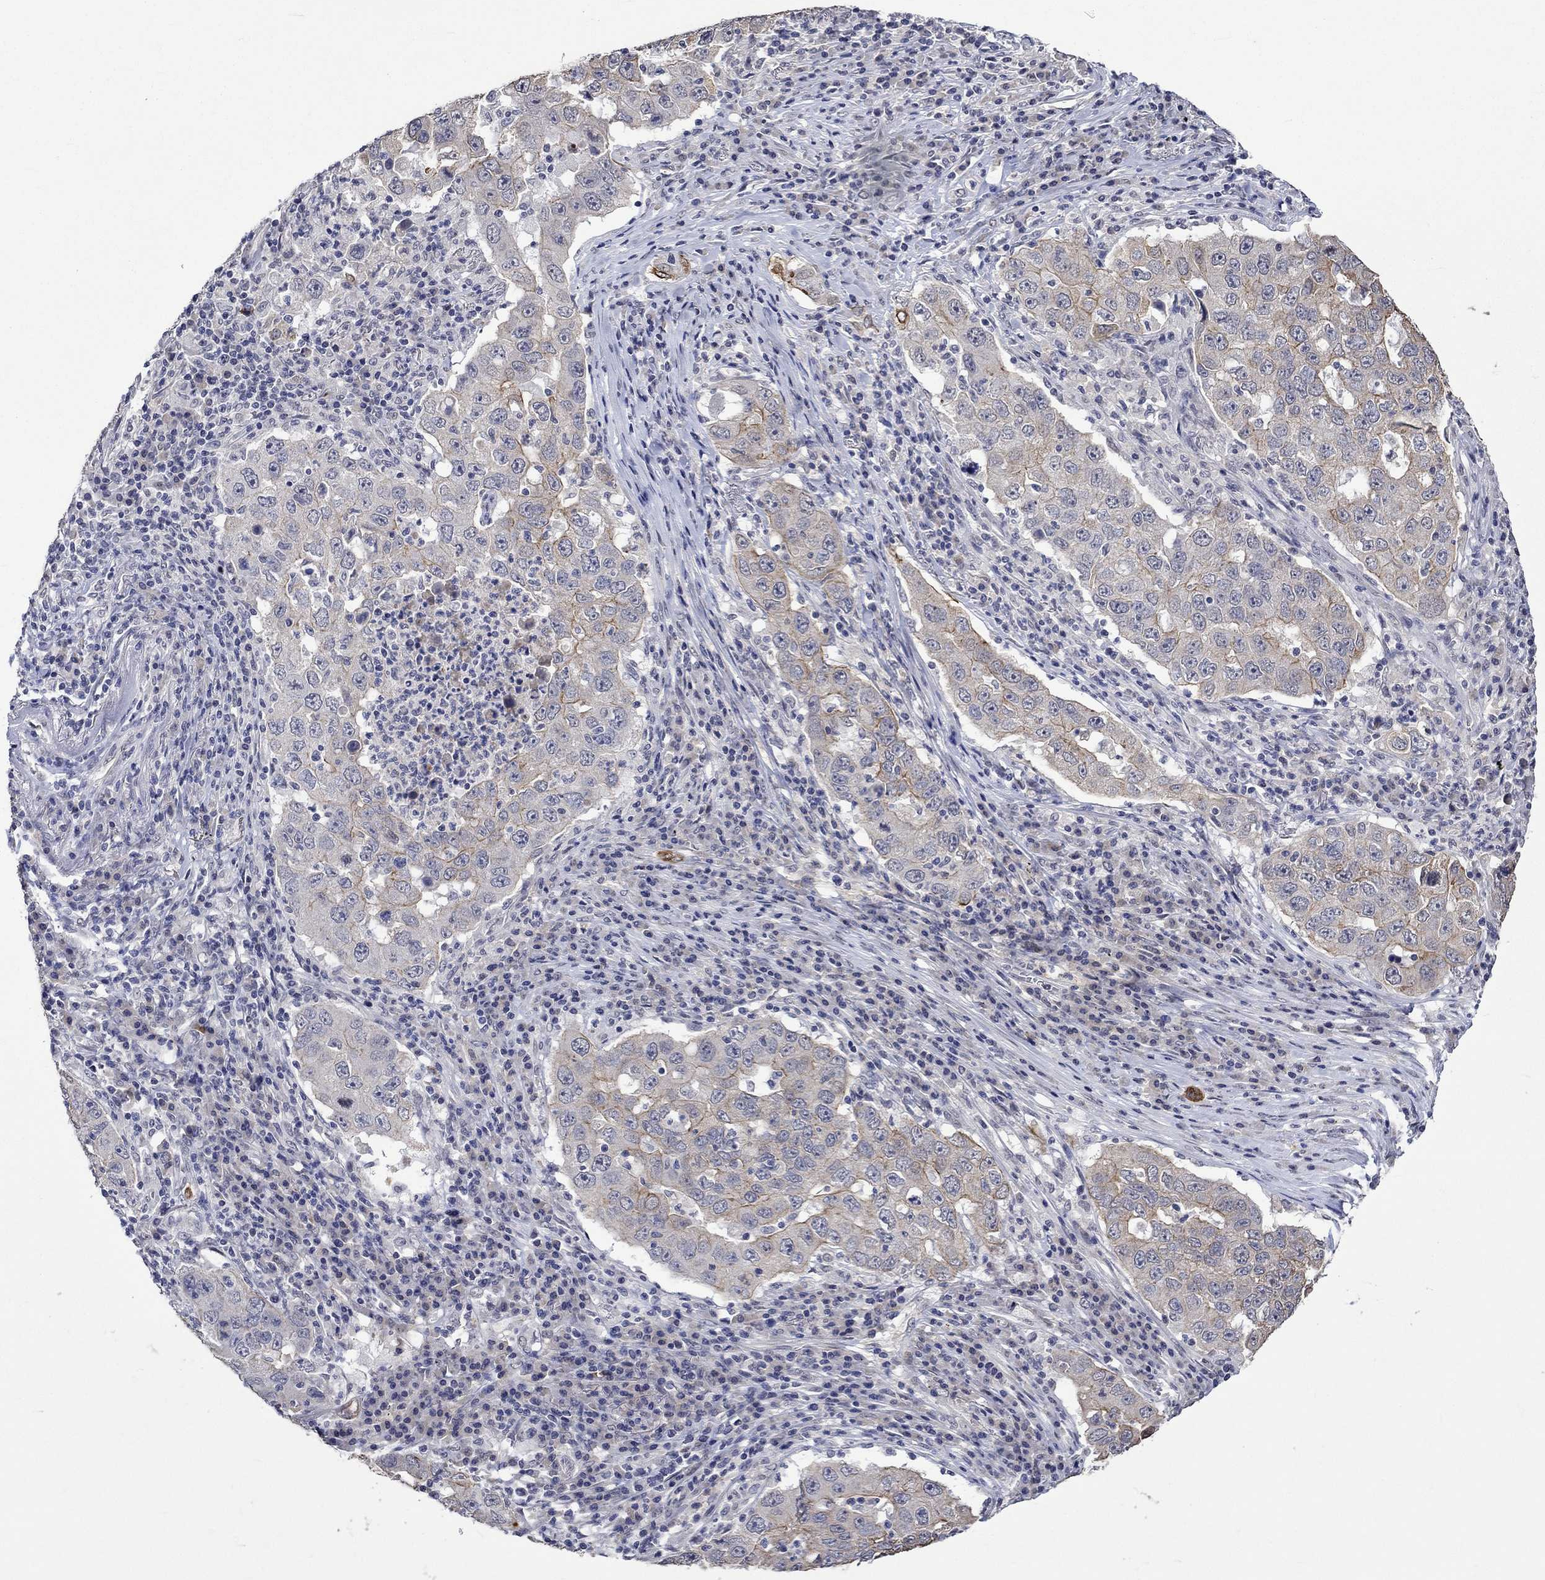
{"staining": {"intensity": "strong", "quantity": "<25%", "location": "cytoplasmic/membranous"}, "tissue": "lung cancer", "cell_type": "Tumor cells", "image_type": "cancer", "snomed": [{"axis": "morphology", "description": "Adenocarcinoma, NOS"}, {"axis": "topography", "description": "Lung"}], "caption": "Lung cancer (adenocarcinoma) stained with DAB IHC demonstrates medium levels of strong cytoplasmic/membranous expression in approximately <25% of tumor cells.", "gene": "DDX3Y", "patient": {"sex": "male", "age": 73}}